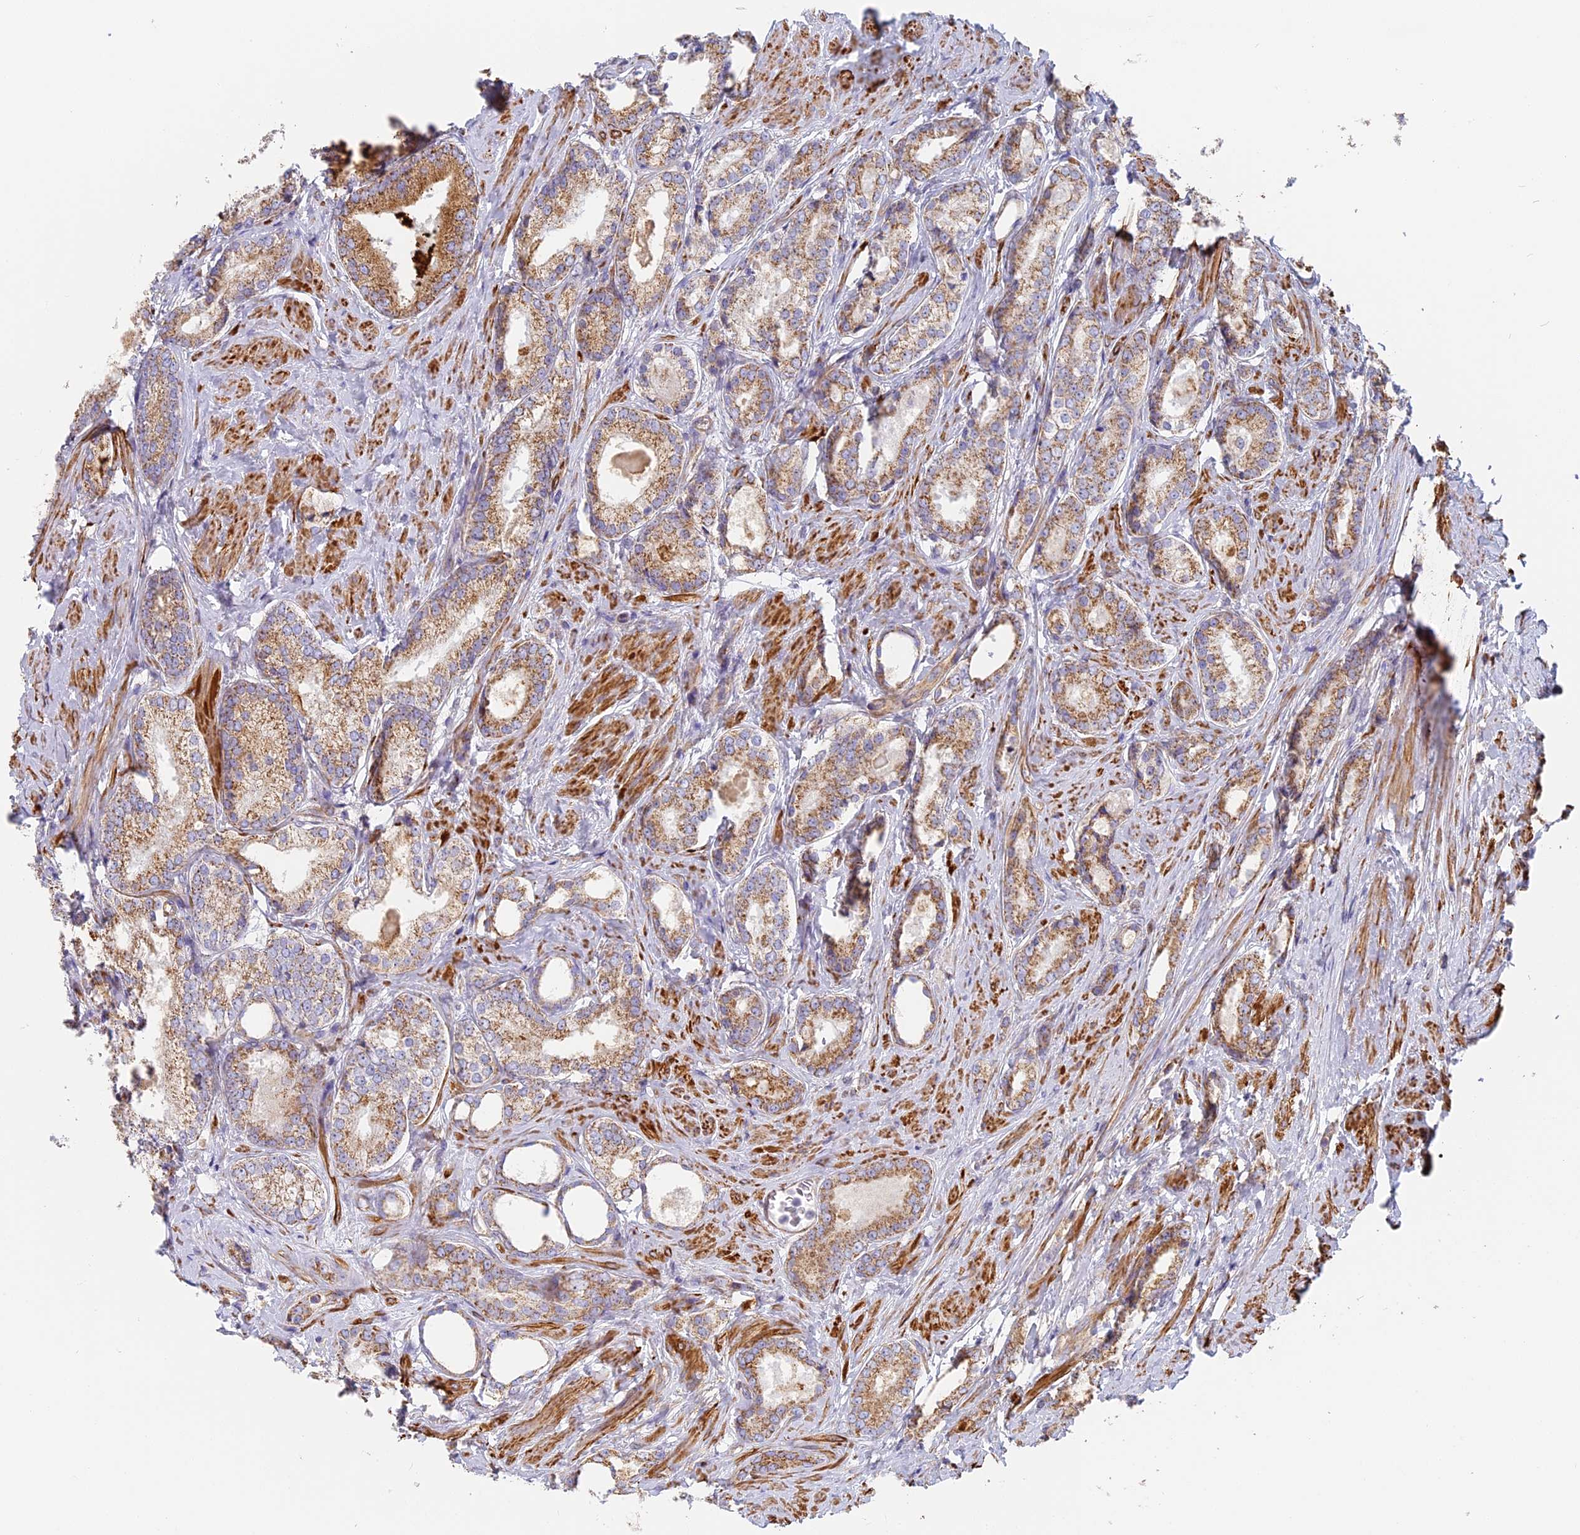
{"staining": {"intensity": "moderate", "quantity": ">75%", "location": "cytoplasmic/membranous"}, "tissue": "prostate cancer", "cell_type": "Tumor cells", "image_type": "cancer", "snomed": [{"axis": "morphology", "description": "Adenocarcinoma, Low grade"}, {"axis": "topography", "description": "Prostate"}], "caption": "Prostate cancer stained with a protein marker exhibits moderate staining in tumor cells.", "gene": "DDA1", "patient": {"sex": "male", "age": 68}}